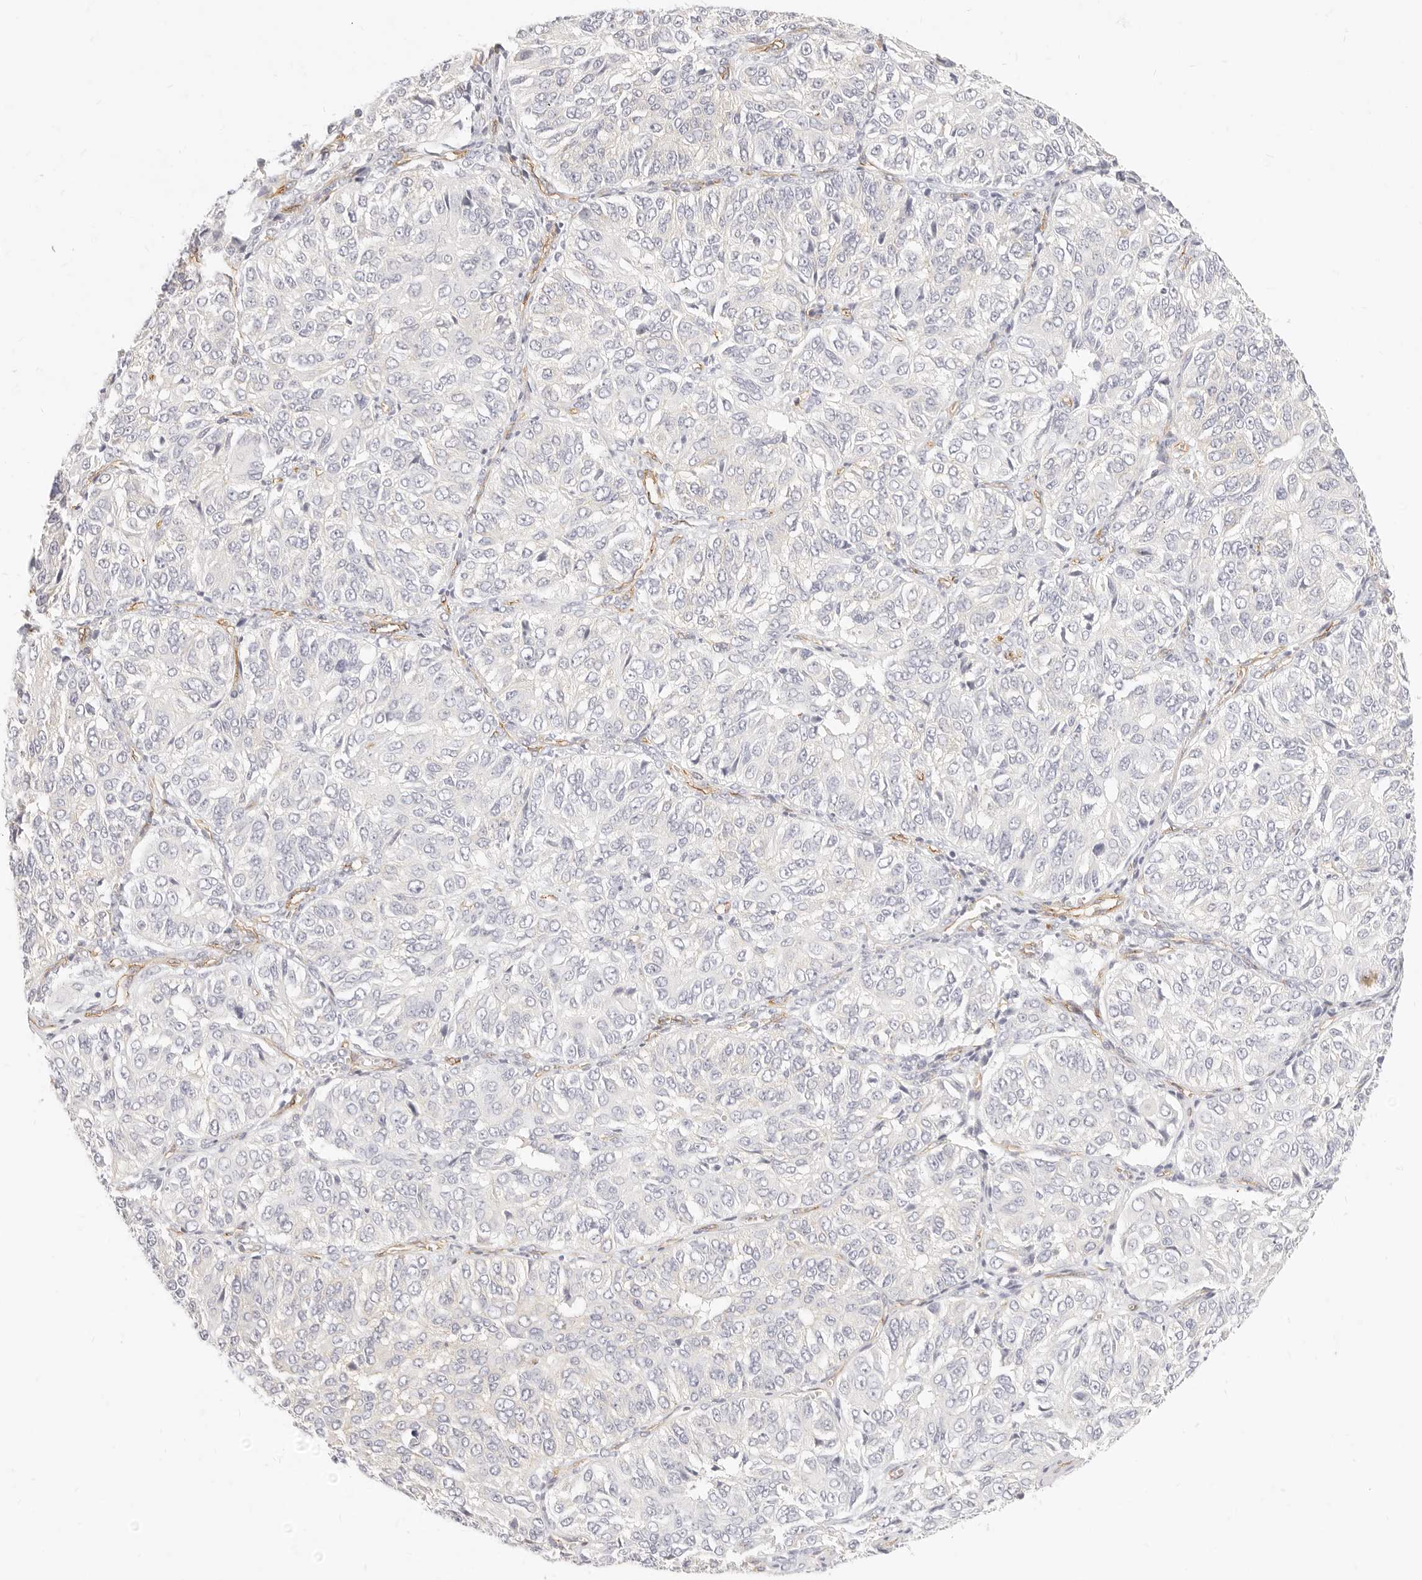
{"staining": {"intensity": "negative", "quantity": "none", "location": "none"}, "tissue": "ovarian cancer", "cell_type": "Tumor cells", "image_type": "cancer", "snomed": [{"axis": "morphology", "description": "Carcinoma, endometroid"}, {"axis": "topography", "description": "Ovary"}], "caption": "Immunohistochemistry photomicrograph of human ovarian endometroid carcinoma stained for a protein (brown), which exhibits no staining in tumor cells.", "gene": "NUS1", "patient": {"sex": "female", "age": 51}}